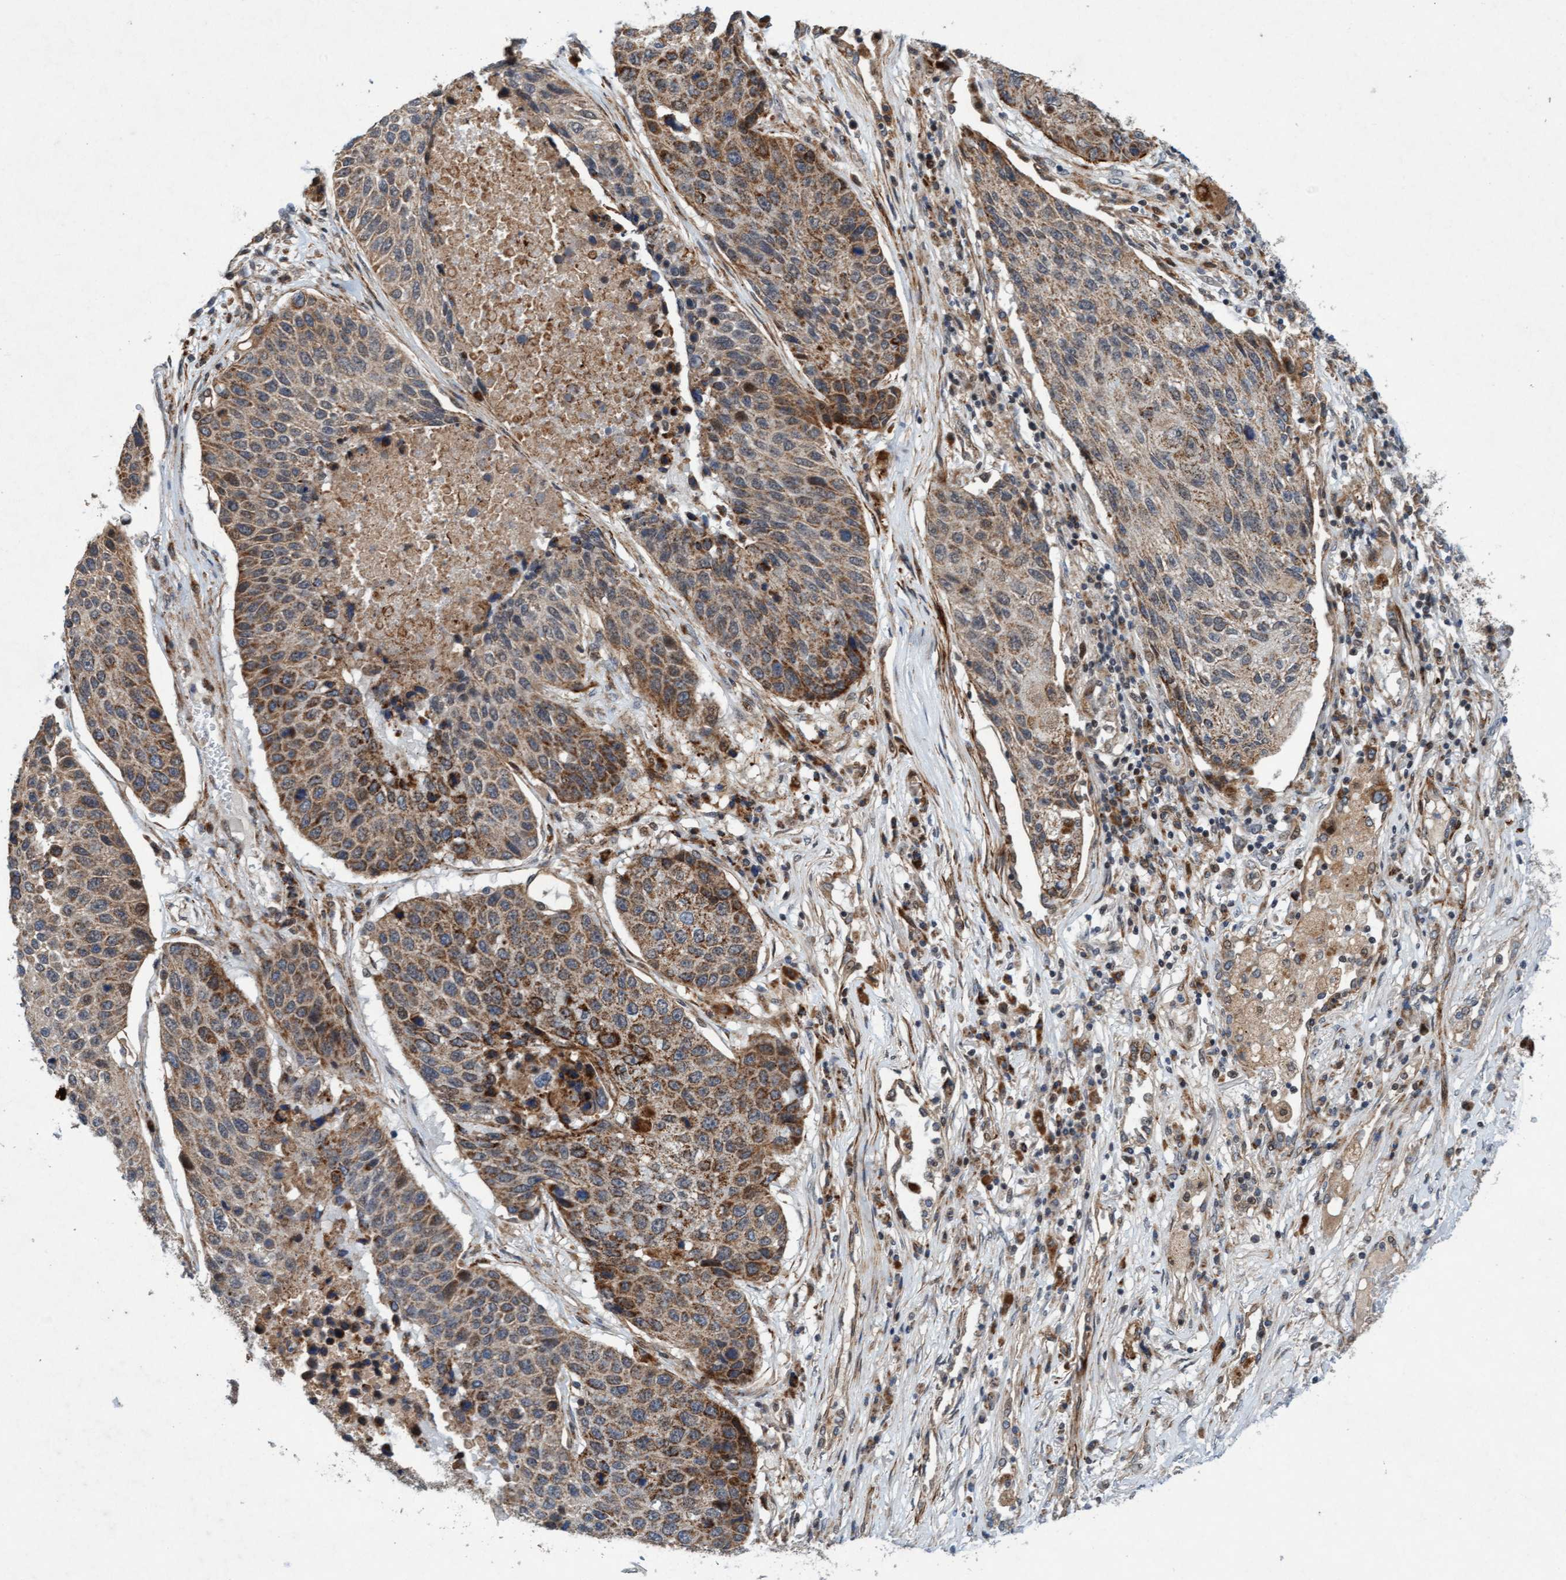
{"staining": {"intensity": "moderate", "quantity": ">75%", "location": "cytoplasmic/membranous"}, "tissue": "lung cancer", "cell_type": "Tumor cells", "image_type": "cancer", "snomed": [{"axis": "morphology", "description": "Squamous cell carcinoma, NOS"}, {"axis": "topography", "description": "Lung"}], "caption": "Lung squamous cell carcinoma stained for a protein (brown) demonstrates moderate cytoplasmic/membranous positive positivity in approximately >75% of tumor cells.", "gene": "TMEM70", "patient": {"sex": "male", "age": 61}}